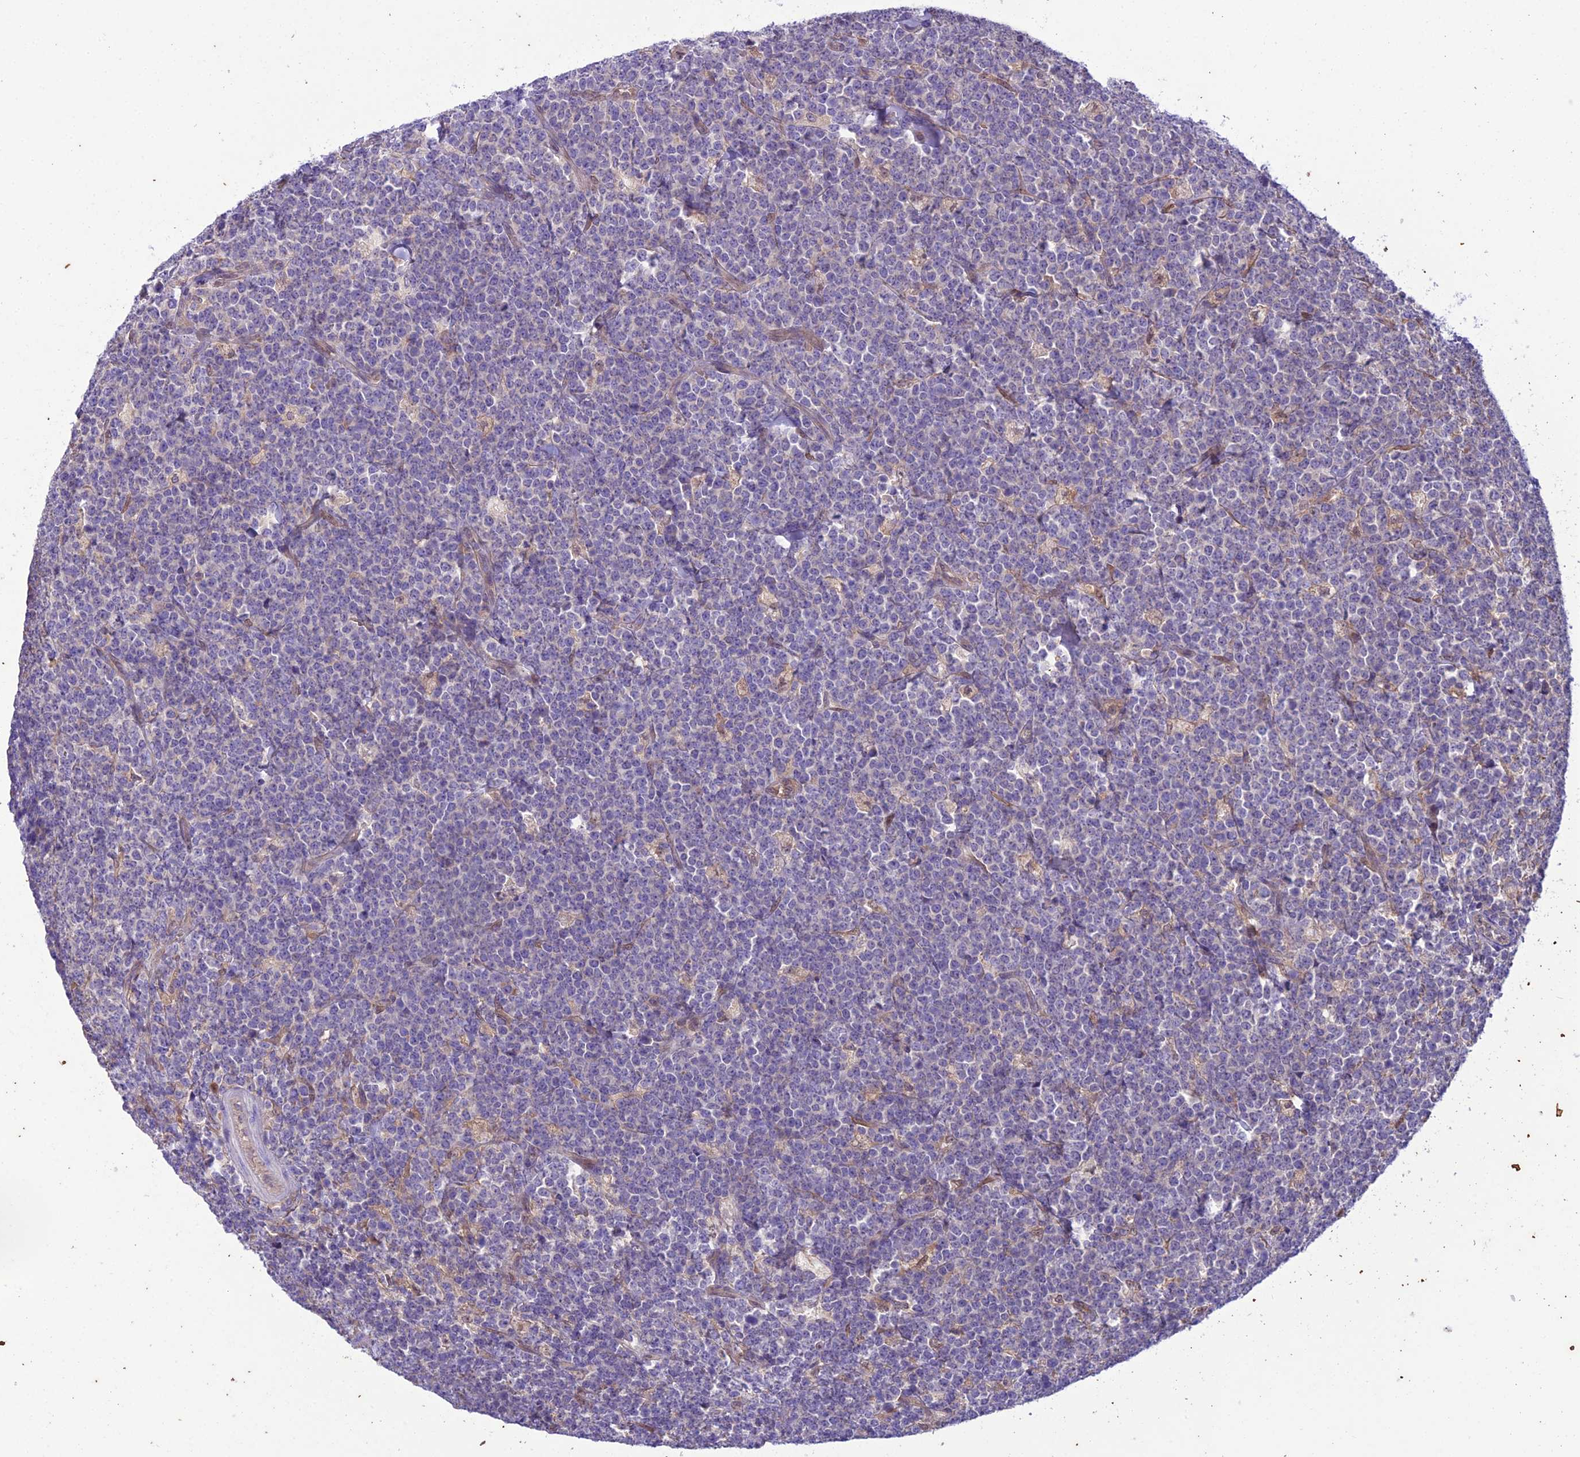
{"staining": {"intensity": "negative", "quantity": "none", "location": "none"}, "tissue": "lymphoma", "cell_type": "Tumor cells", "image_type": "cancer", "snomed": [{"axis": "morphology", "description": "Malignant lymphoma, non-Hodgkin's type, High grade"}, {"axis": "topography", "description": "Small intestine"}], "caption": "Immunohistochemistry (IHC) photomicrograph of human lymphoma stained for a protein (brown), which exhibits no staining in tumor cells.", "gene": "BORCS6", "patient": {"sex": "male", "age": 8}}